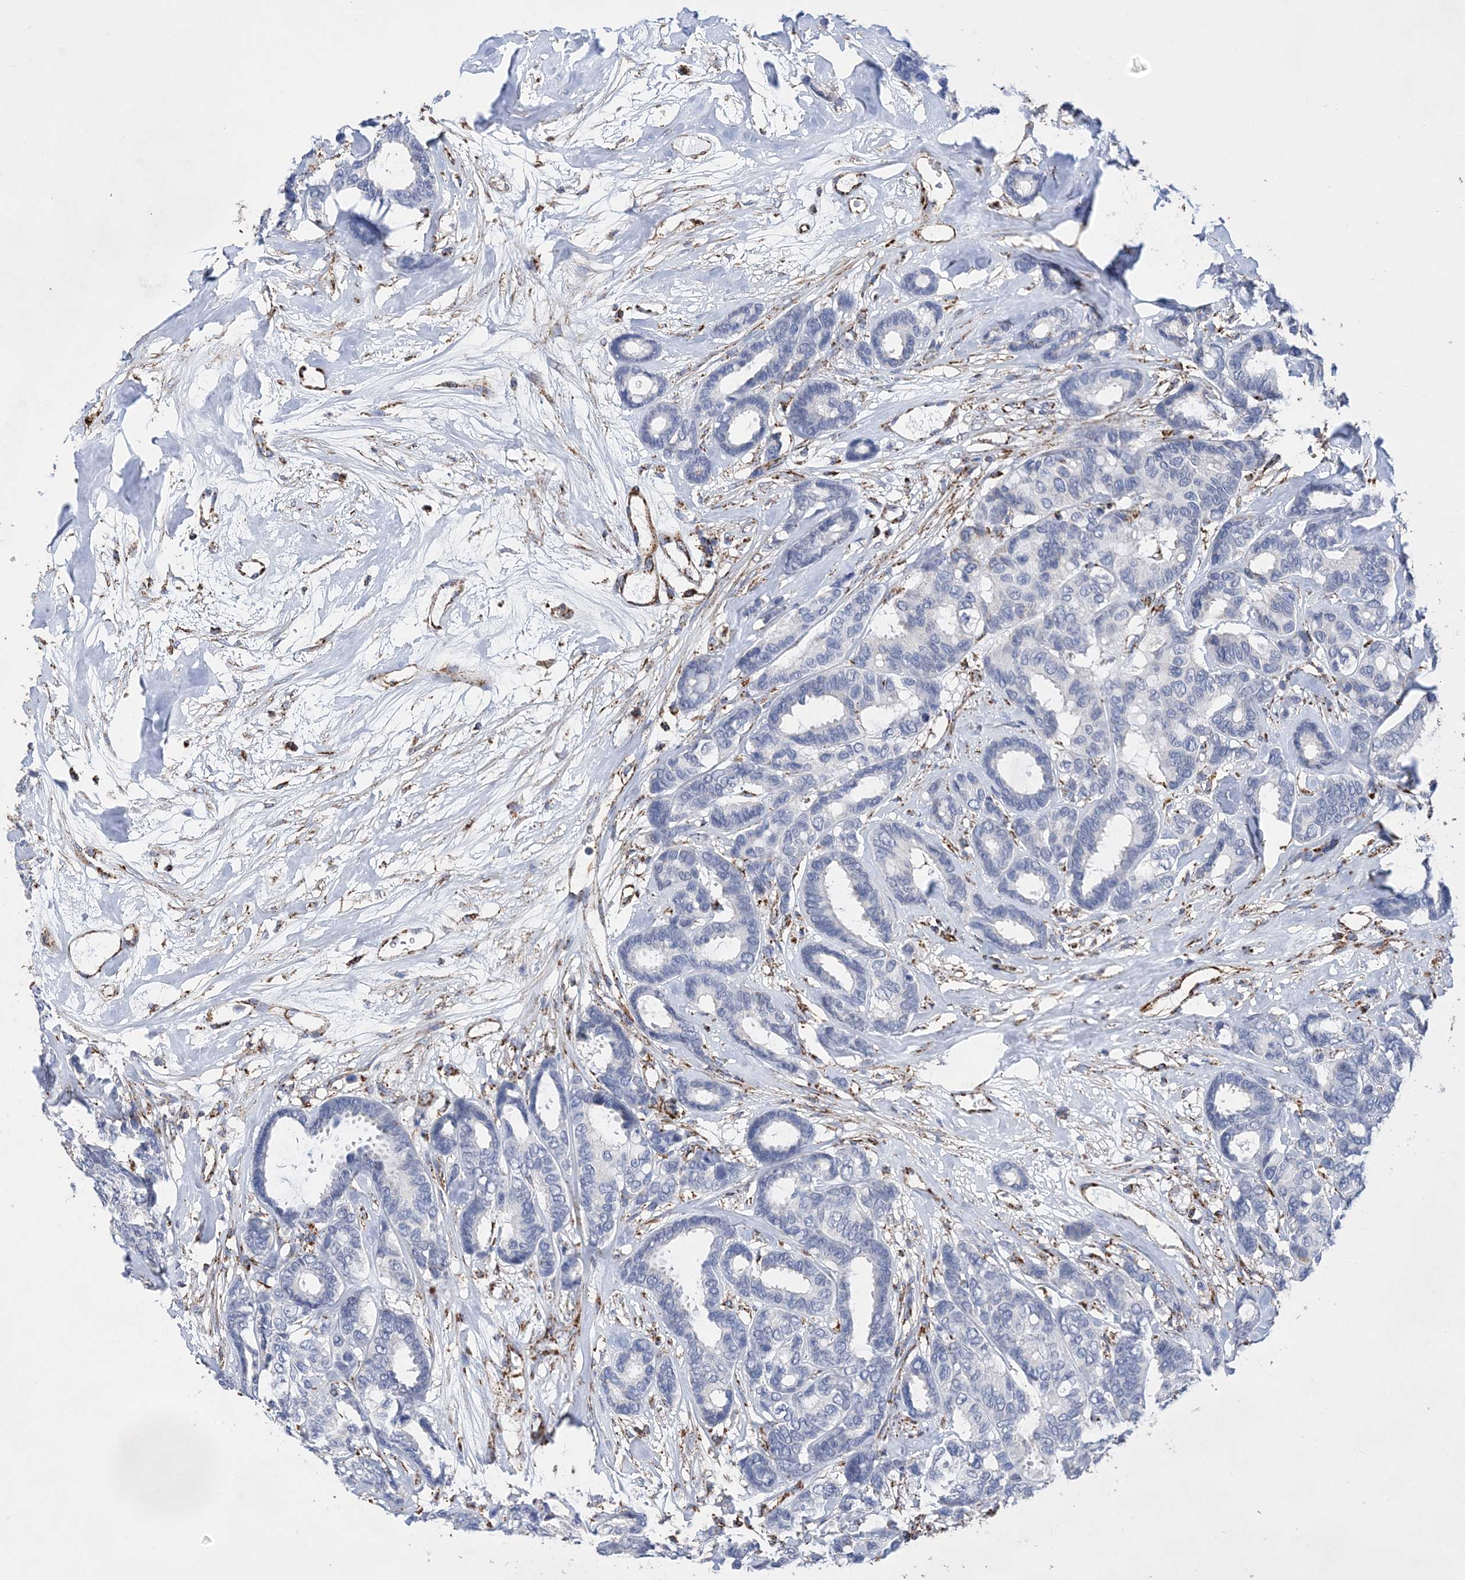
{"staining": {"intensity": "negative", "quantity": "none", "location": "none"}, "tissue": "breast cancer", "cell_type": "Tumor cells", "image_type": "cancer", "snomed": [{"axis": "morphology", "description": "Duct carcinoma"}, {"axis": "topography", "description": "Breast"}], "caption": "Immunohistochemical staining of human breast cancer shows no significant staining in tumor cells.", "gene": "ACOT9", "patient": {"sex": "female", "age": 87}}